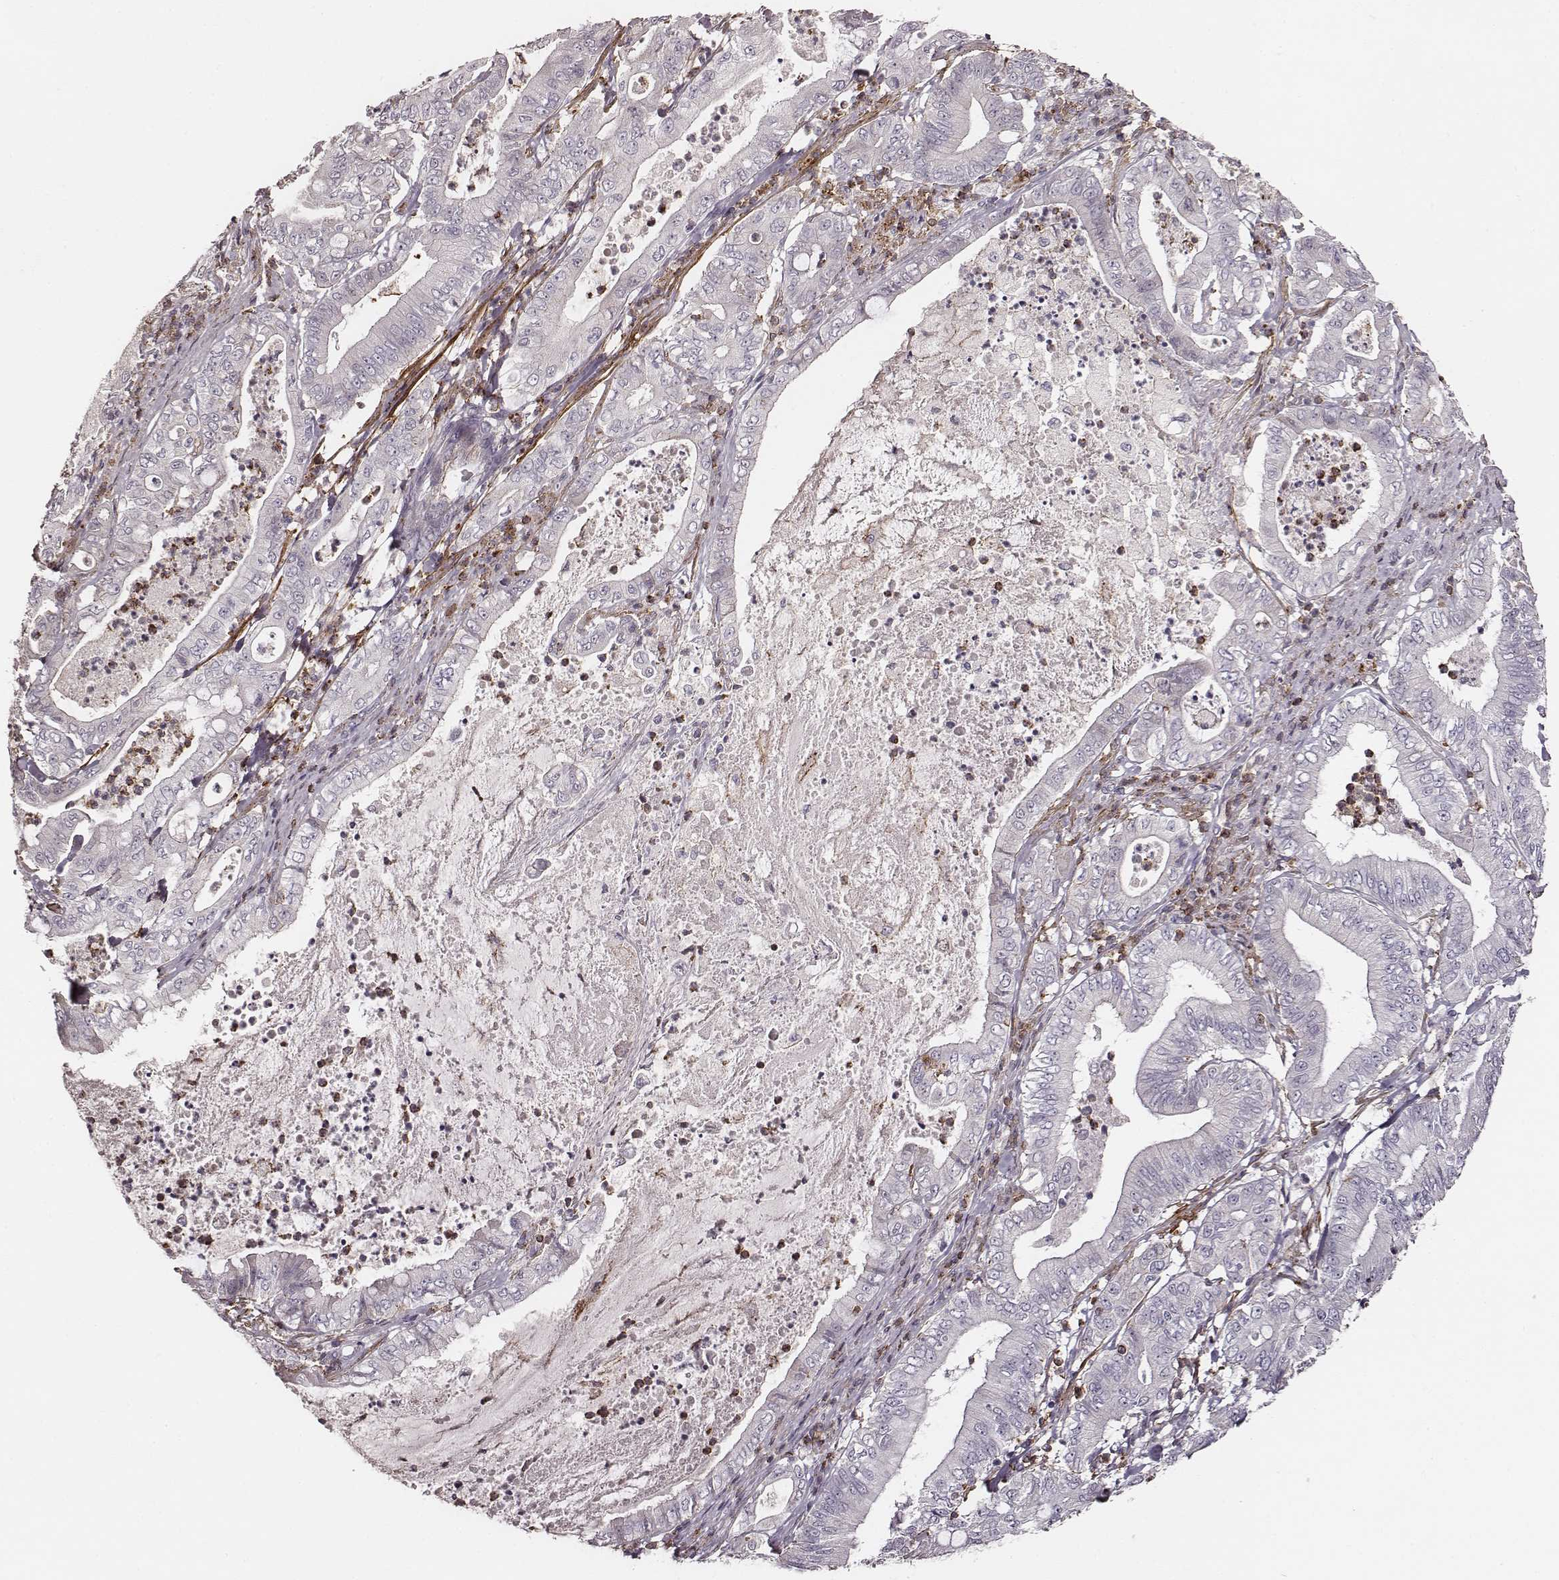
{"staining": {"intensity": "negative", "quantity": "none", "location": "none"}, "tissue": "pancreatic cancer", "cell_type": "Tumor cells", "image_type": "cancer", "snomed": [{"axis": "morphology", "description": "Adenocarcinoma, NOS"}, {"axis": "topography", "description": "Pancreas"}], "caption": "A micrograph of pancreatic adenocarcinoma stained for a protein demonstrates no brown staining in tumor cells.", "gene": "ZYX", "patient": {"sex": "male", "age": 71}}